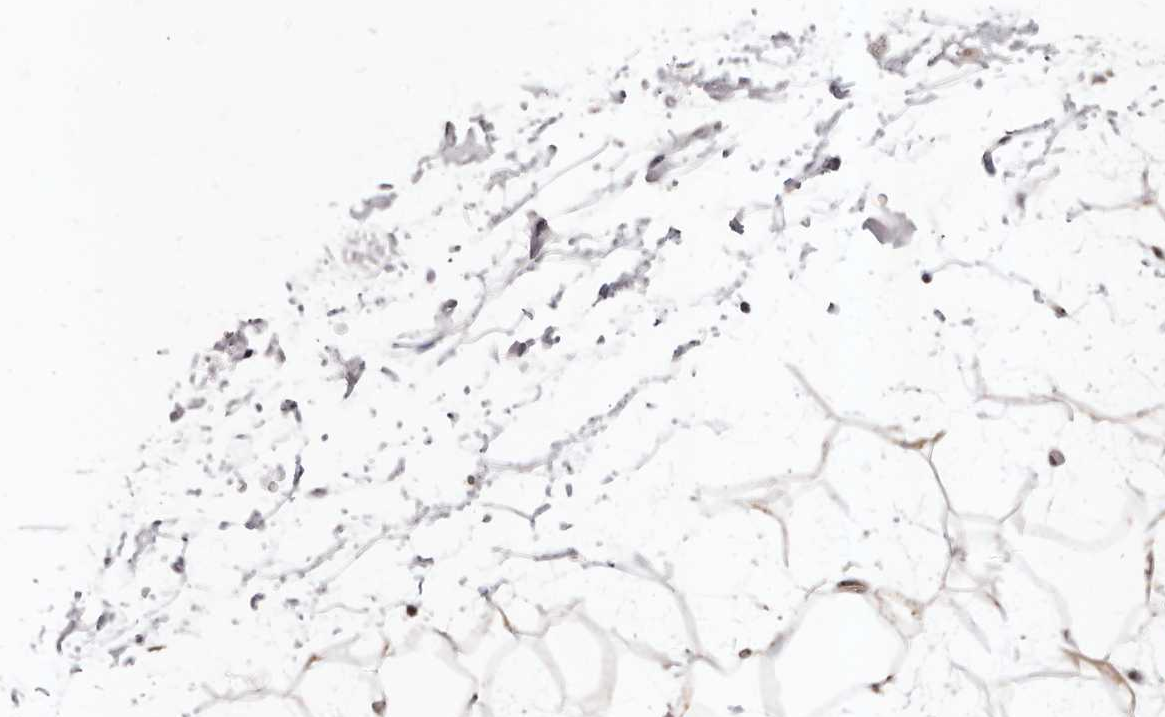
{"staining": {"intensity": "strong", "quantity": "25%-75%", "location": "nuclear"}, "tissue": "adipose tissue", "cell_type": "Adipocytes", "image_type": "normal", "snomed": [{"axis": "morphology", "description": "Normal tissue, NOS"}, {"axis": "topography", "description": "Soft tissue"}], "caption": "Immunohistochemistry (IHC) photomicrograph of normal adipose tissue: adipose tissue stained using IHC exhibits high levels of strong protein expression localized specifically in the nuclear of adipocytes, appearing as a nuclear brown color.", "gene": "APOL6", "patient": {"sex": "male", "age": 72}}